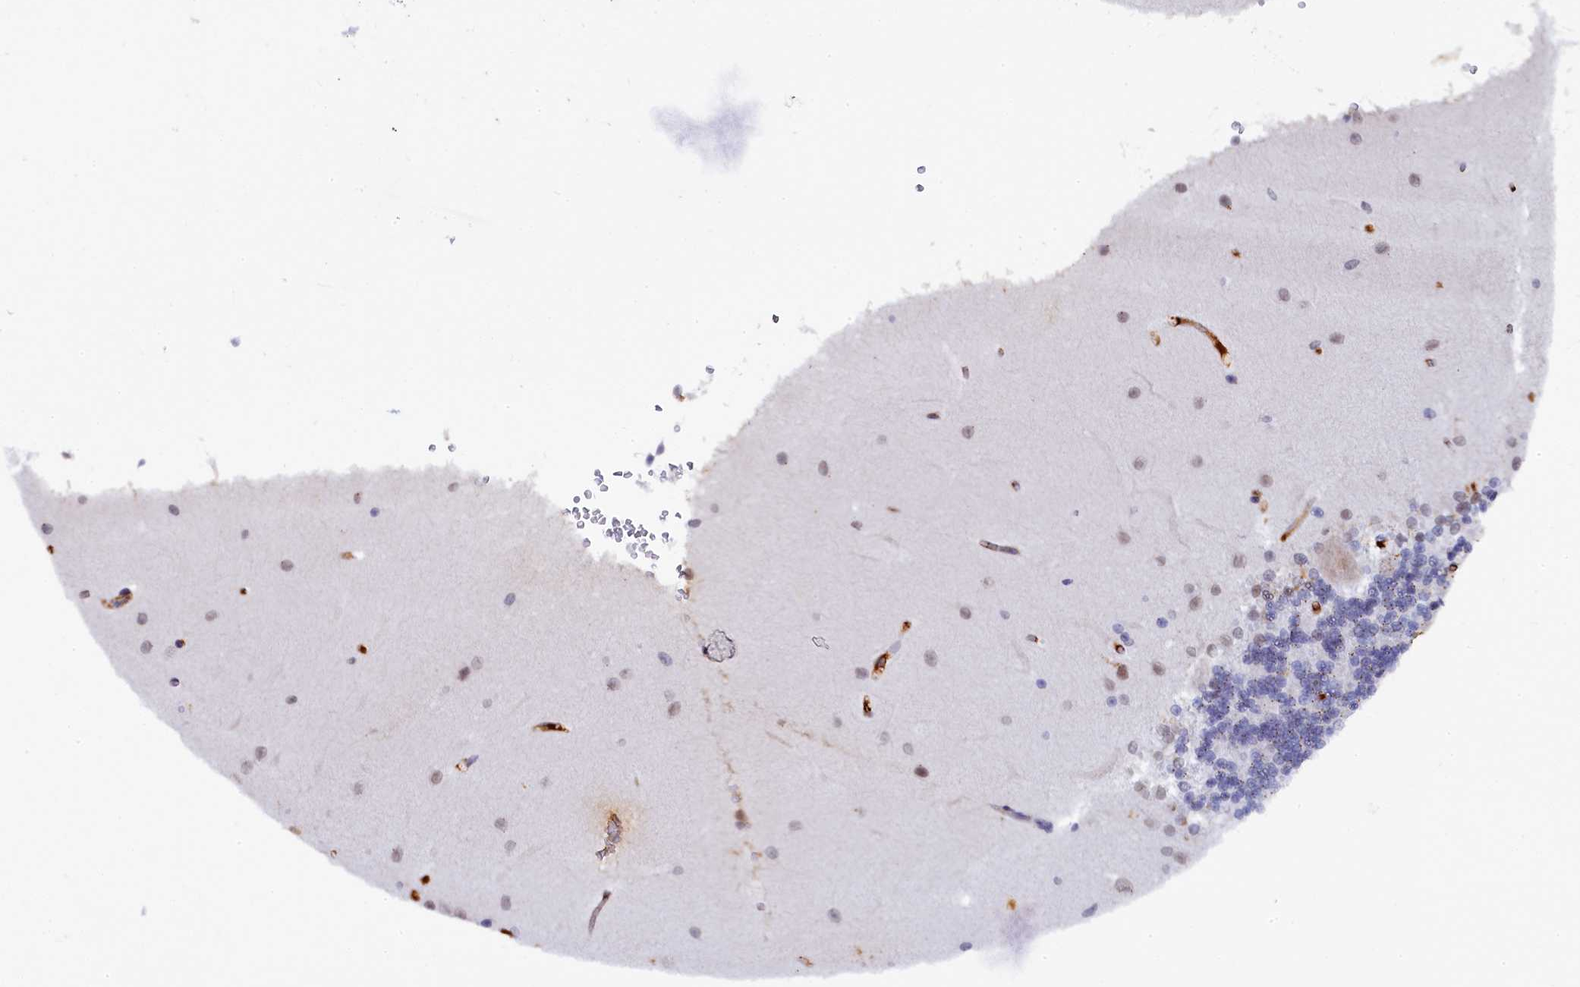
{"staining": {"intensity": "negative", "quantity": "none", "location": "none"}, "tissue": "cerebellum", "cell_type": "Cells in granular layer", "image_type": "normal", "snomed": [{"axis": "morphology", "description": "Normal tissue, NOS"}, {"axis": "topography", "description": "Cerebellum"}], "caption": "DAB (3,3'-diaminobenzidine) immunohistochemical staining of benign cerebellum reveals no significant positivity in cells in granular layer. The staining is performed using DAB brown chromogen with nuclei counter-stained in using hematoxylin.", "gene": "INTS14", "patient": {"sex": "male", "age": 37}}